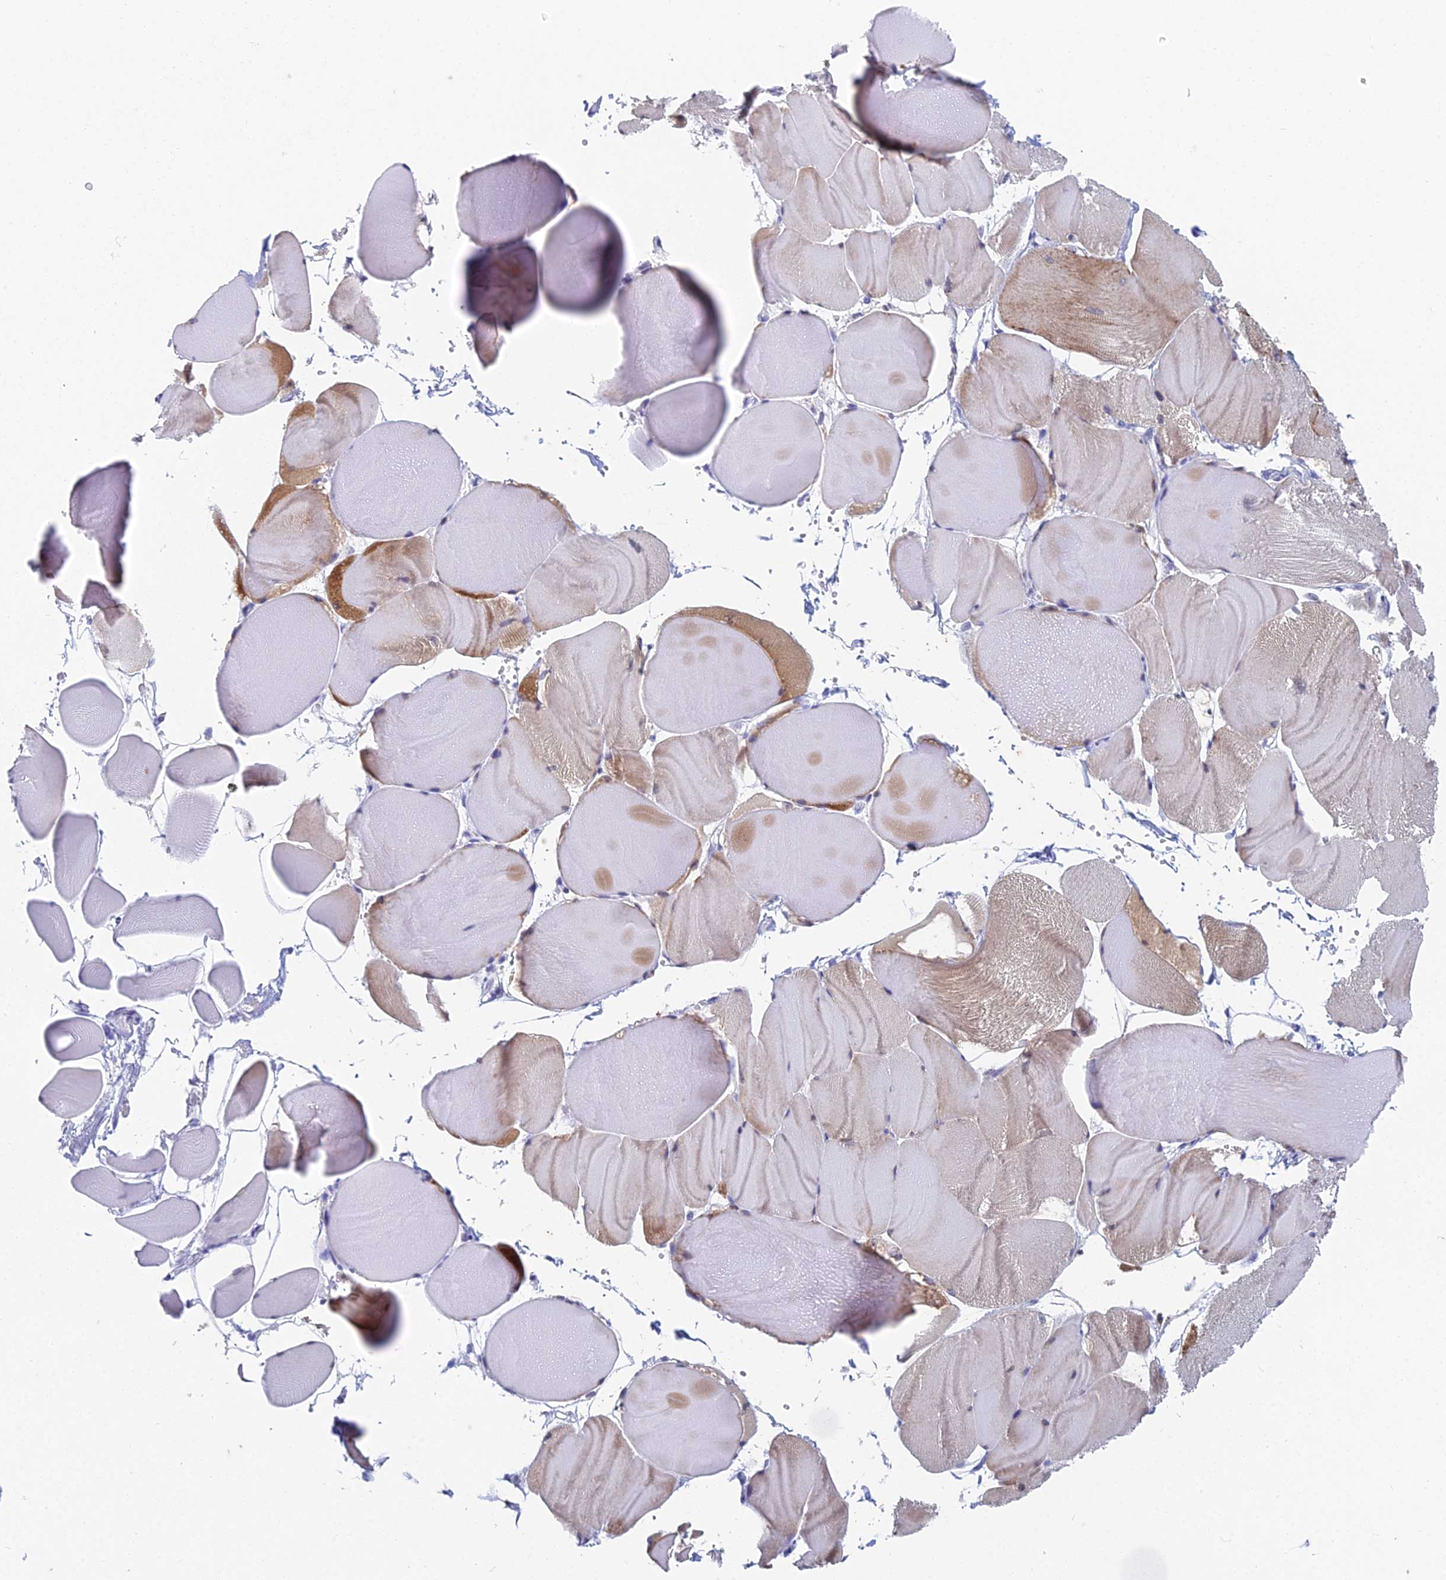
{"staining": {"intensity": "moderate", "quantity": "<25%", "location": "cytoplasmic/membranous"}, "tissue": "skeletal muscle", "cell_type": "Myocytes", "image_type": "normal", "snomed": [{"axis": "morphology", "description": "Normal tissue, NOS"}, {"axis": "morphology", "description": "Basal cell carcinoma"}, {"axis": "topography", "description": "Skeletal muscle"}], "caption": "Moderate cytoplasmic/membranous positivity for a protein is present in about <25% of myocytes of normal skeletal muscle using immunohistochemistry (IHC).", "gene": "ACSM1", "patient": {"sex": "female", "age": 64}}